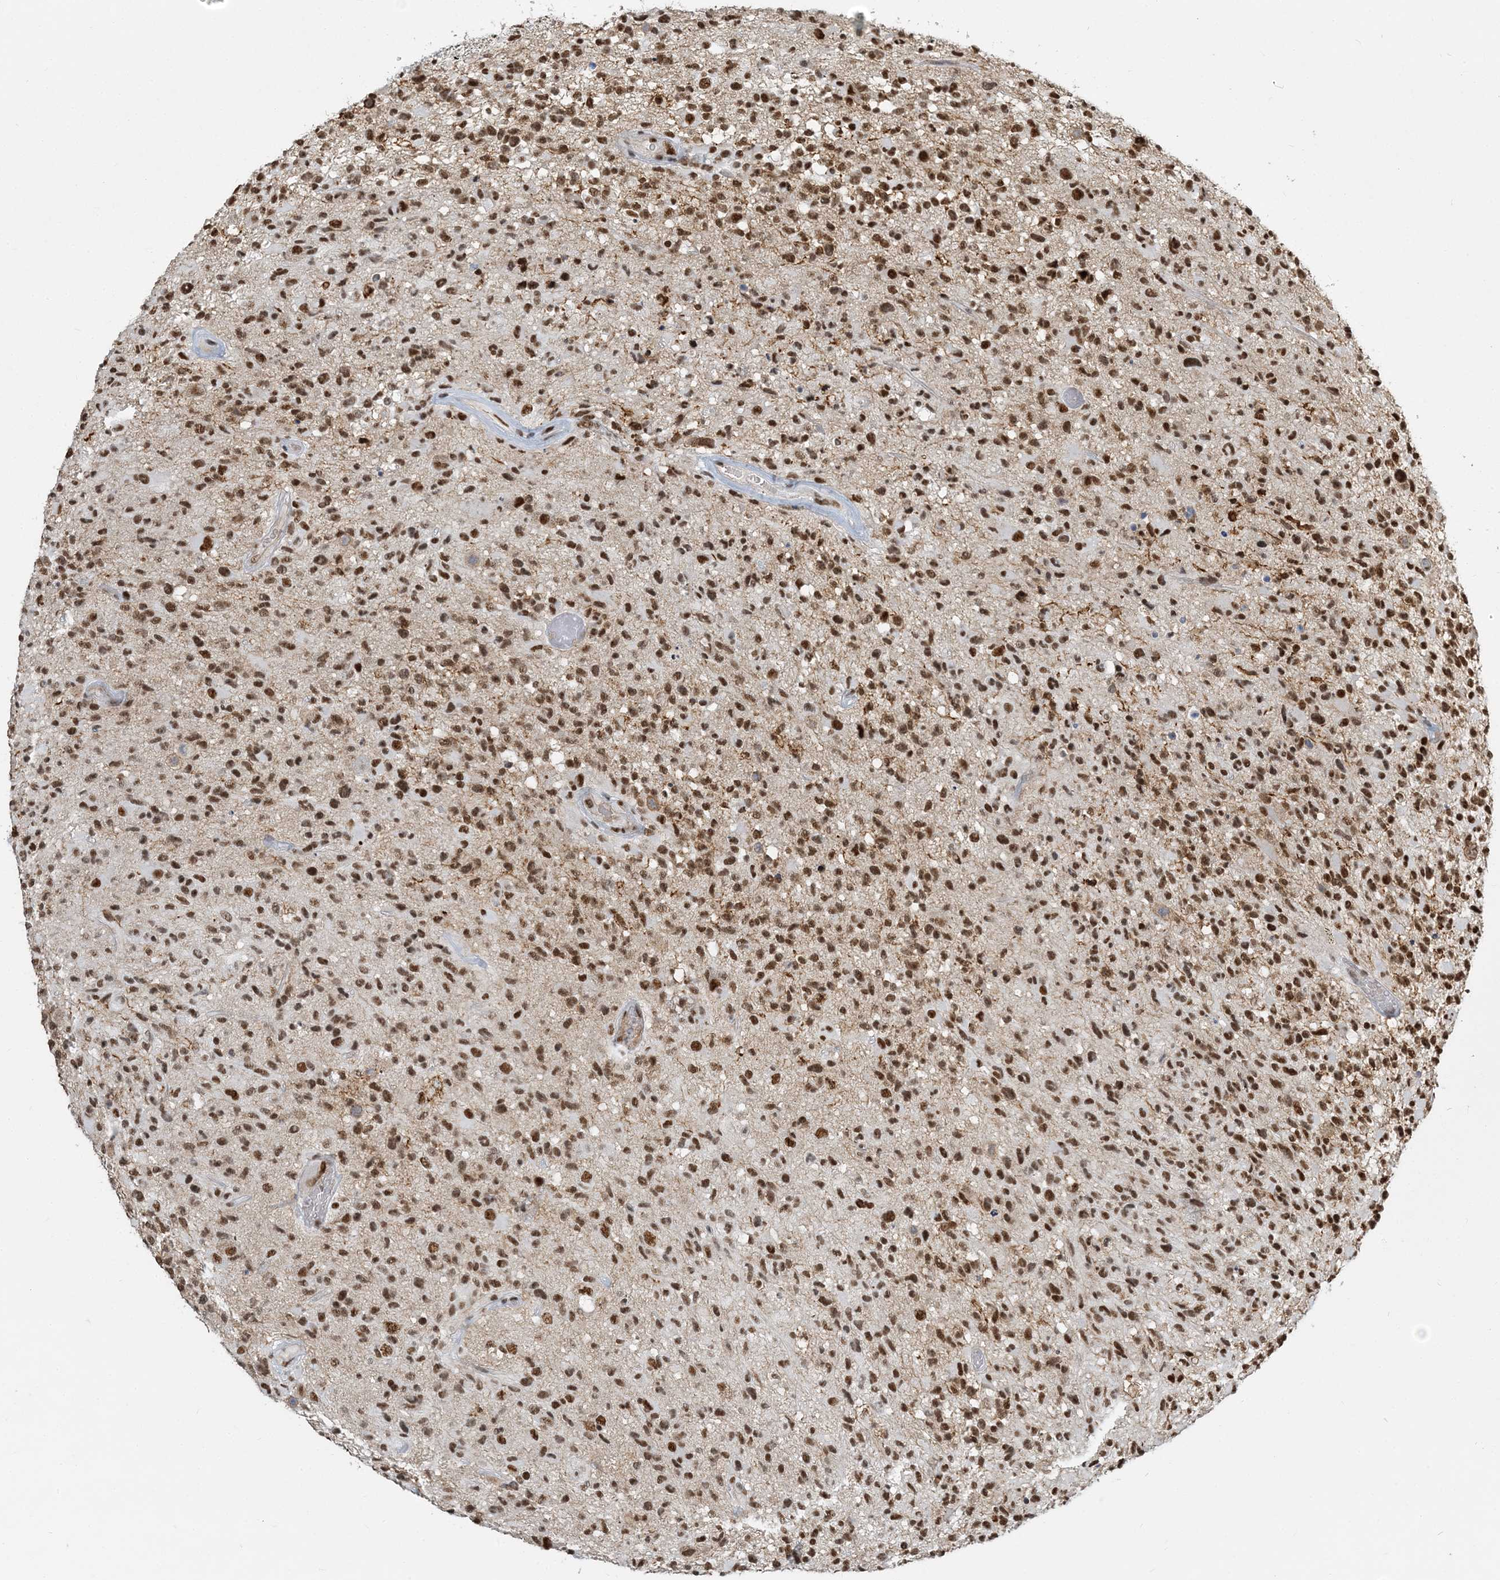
{"staining": {"intensity": "strong", "quantity": ">75%", "location": "nuclear"}, "tissue": "glioma", "cell_type": "Tumor cells", "image_type": "cancer", "snomed": [{"axis": "morphology", "description": "Glioma, malignant, High grade"}, {"axis": "morphology", "description": "Glioblastoma, NOS"}, {"axis": "topography", "description": "Brain"}], "caption": "Strong nuclear expression is identified in approximately >75% of tumor cells in glioma. (brown staining indicates protein expression, while blue staining denotes nuclei).", "gene": "PLRG1", "patient": {"sex": "male", "age": 60}}